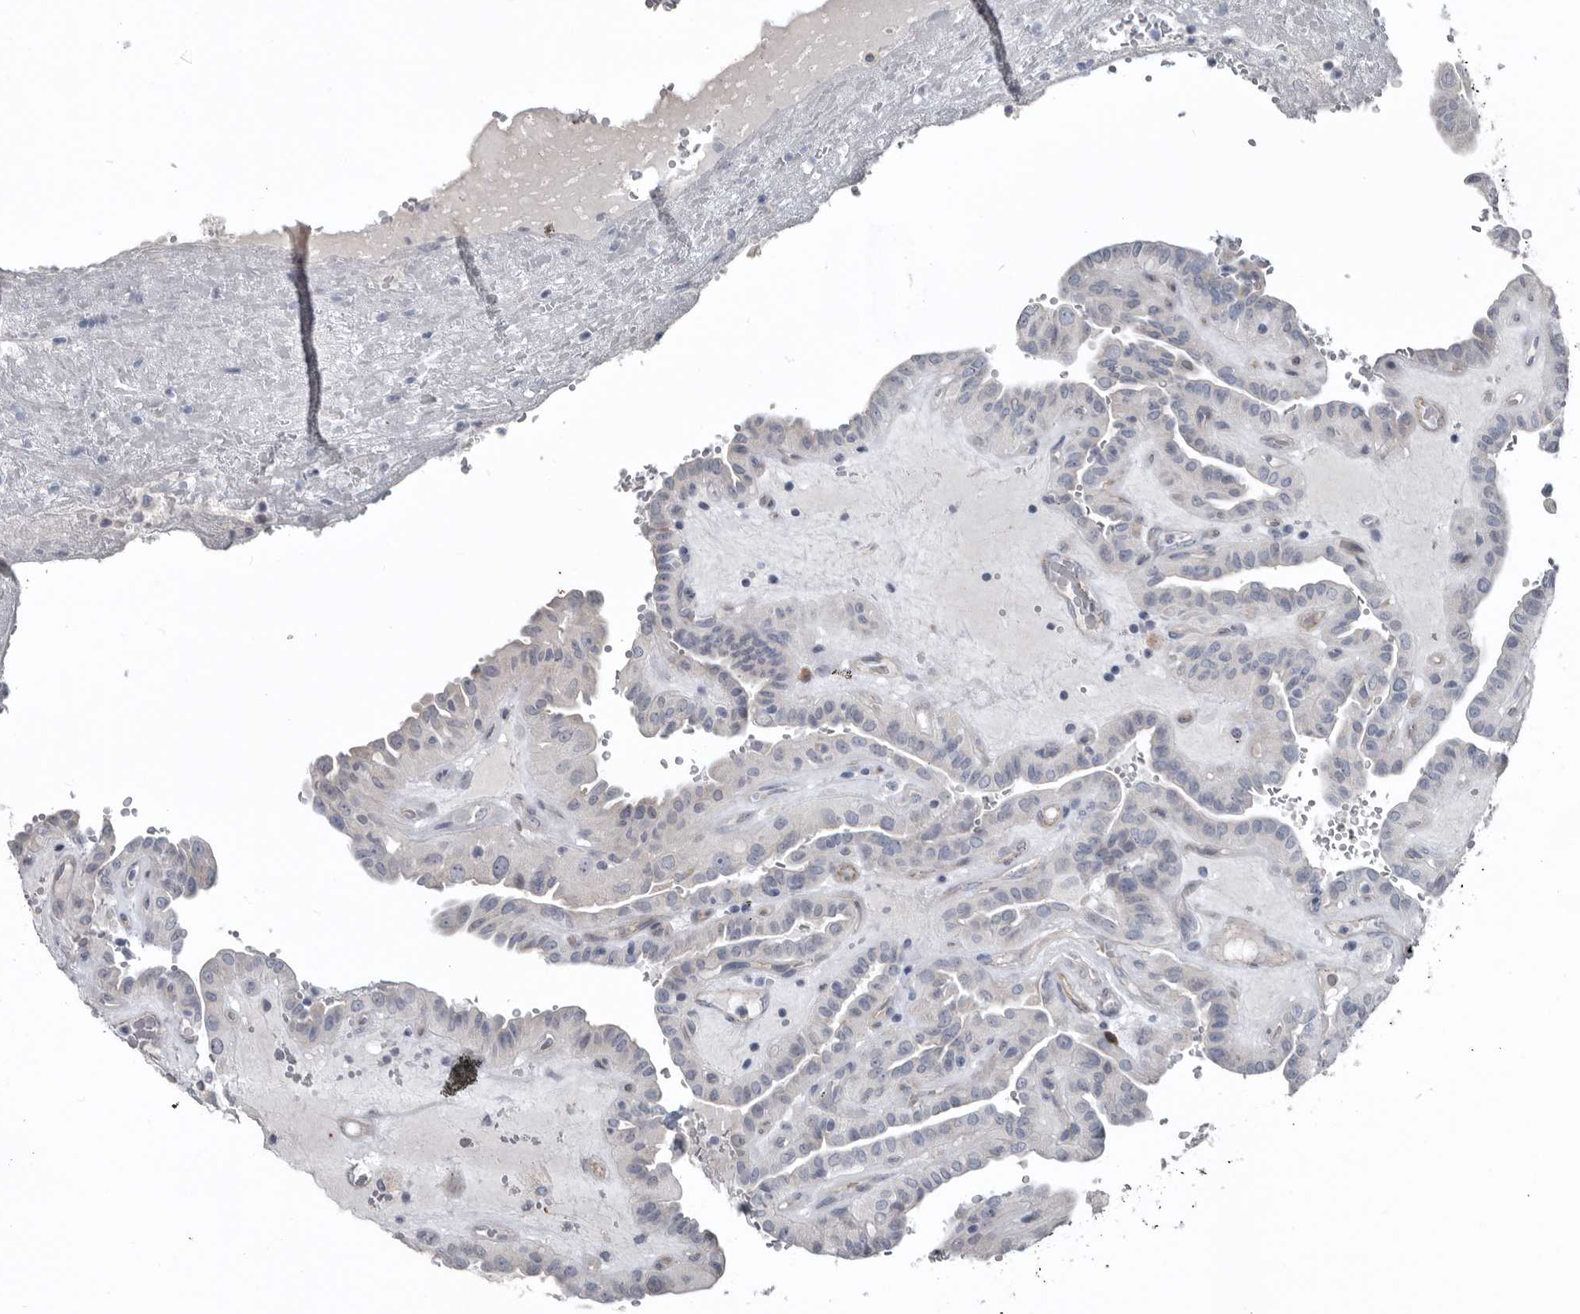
{"staining": {"intensity": "negative", "quantity": "none", "location": "none"}, "tissue": "thyroid cancer", "cell_type": "Tumor cells", "image_type": "cancer", "snomed": [{"axis": "morphology", "description": "Papillary adenocarcinoma, NOS"}, {"axis": "topography", "description": "Thyroid gland"}], "caption": "Immunohistochemical staining of thyroid cancer reveals no significant staining in tumor cells.", "gene": "ZNF114", "patient": {"sex": "male", "age": 77}}